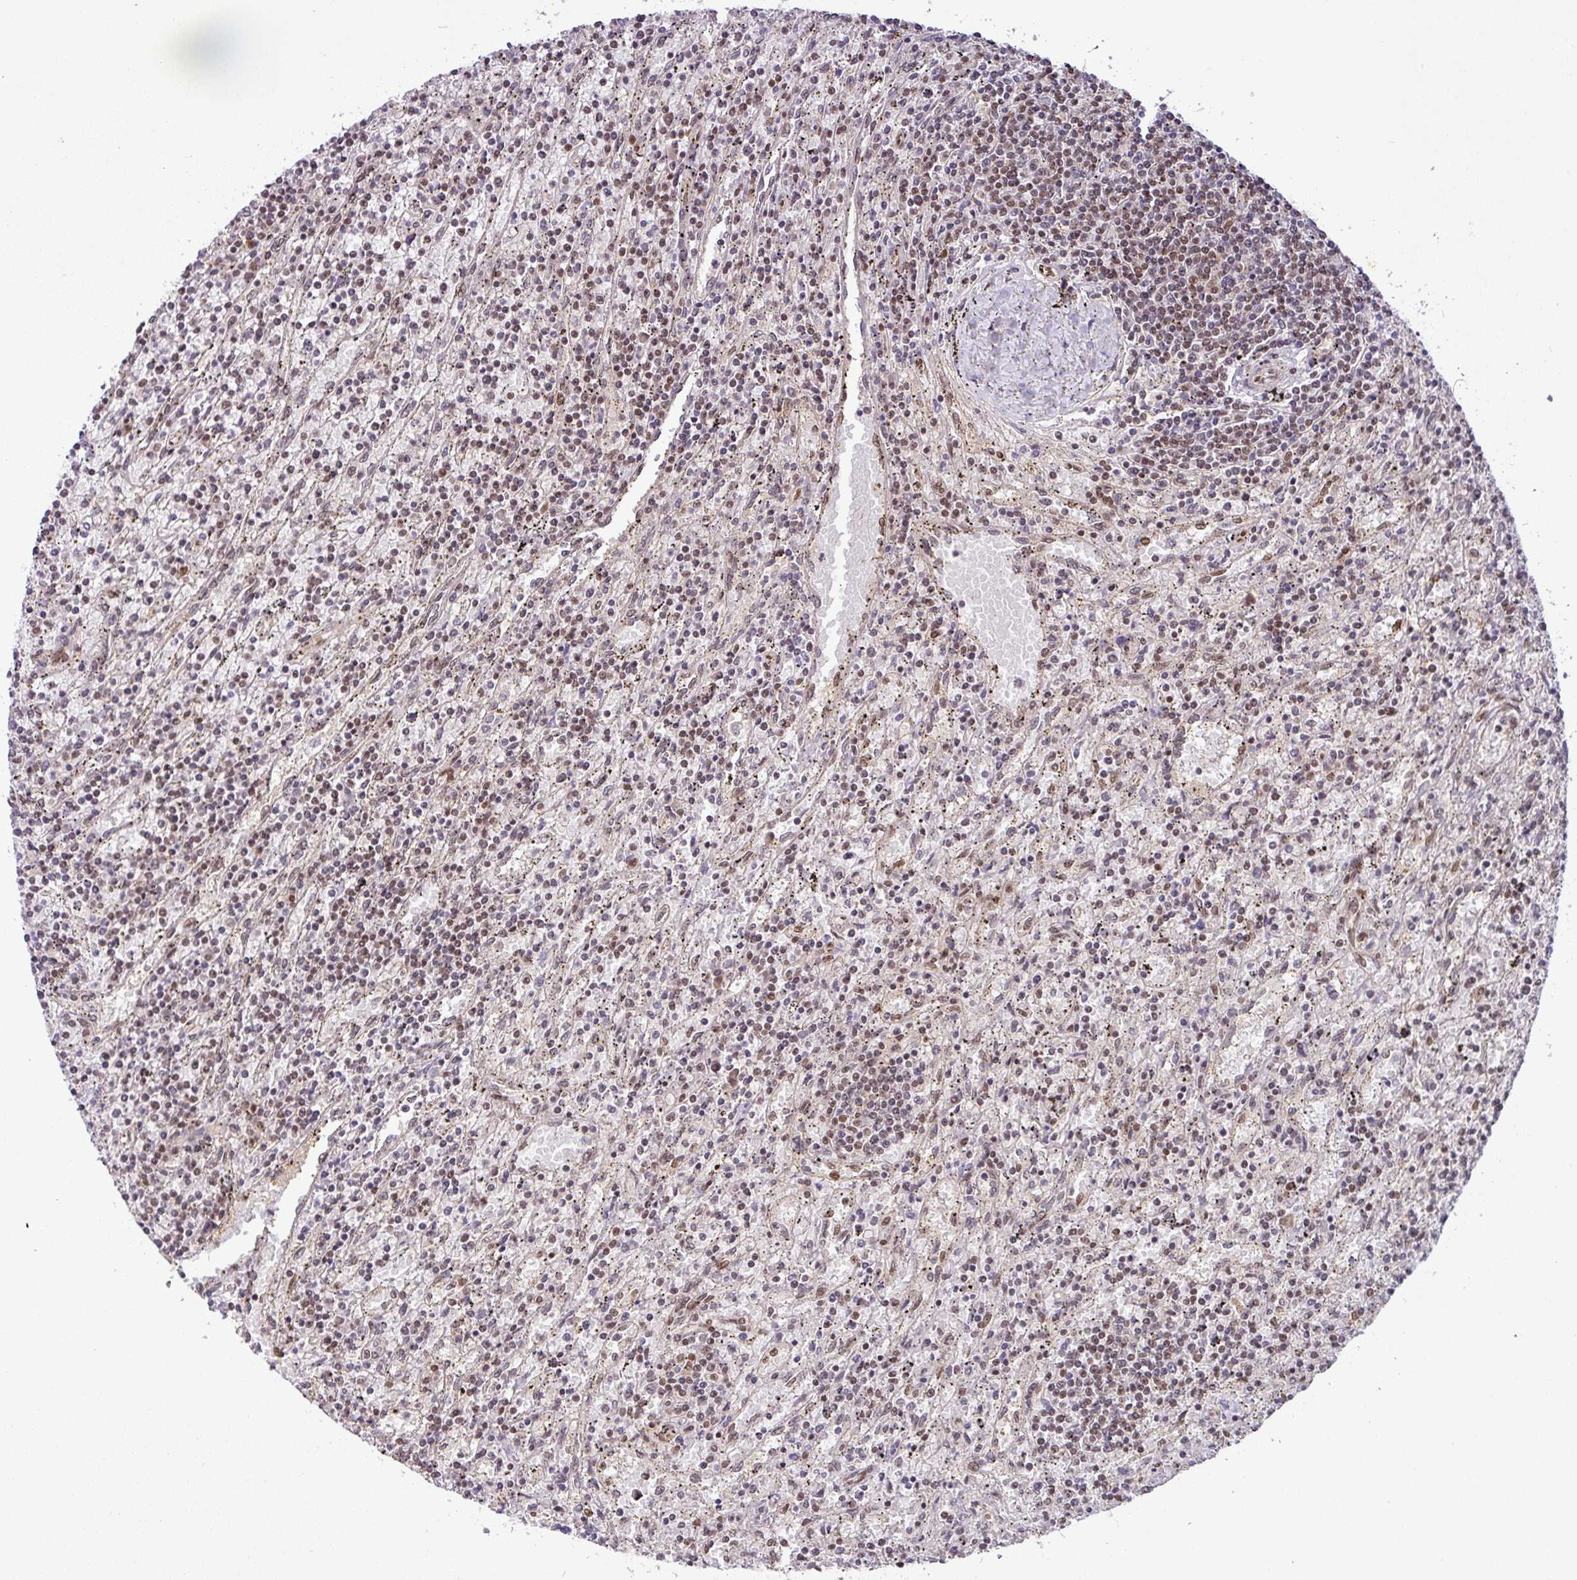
{"staining": {"intensity": "moderate", "quantity": ">75%", "location": "nuclear"}, "tissue": "lymphoma", "cell_type": "Tumor cells", "image_type": "cancer", "snomed": [{"axis": "morphology", "description": "Malignant lymphoma, non-Hodgkin's type, Low grade"}, {"axis": "topography", "description": "Spleen"}], "caption": "Human malignant lymphoma, non-Hodgkin's type (low-grade) stained for a protein (brown) displays moderate nuclear positive expression in about >75% of tumor cells.", "gene": "SRSF2", "patient": {"sex": "male", "age": 76}}